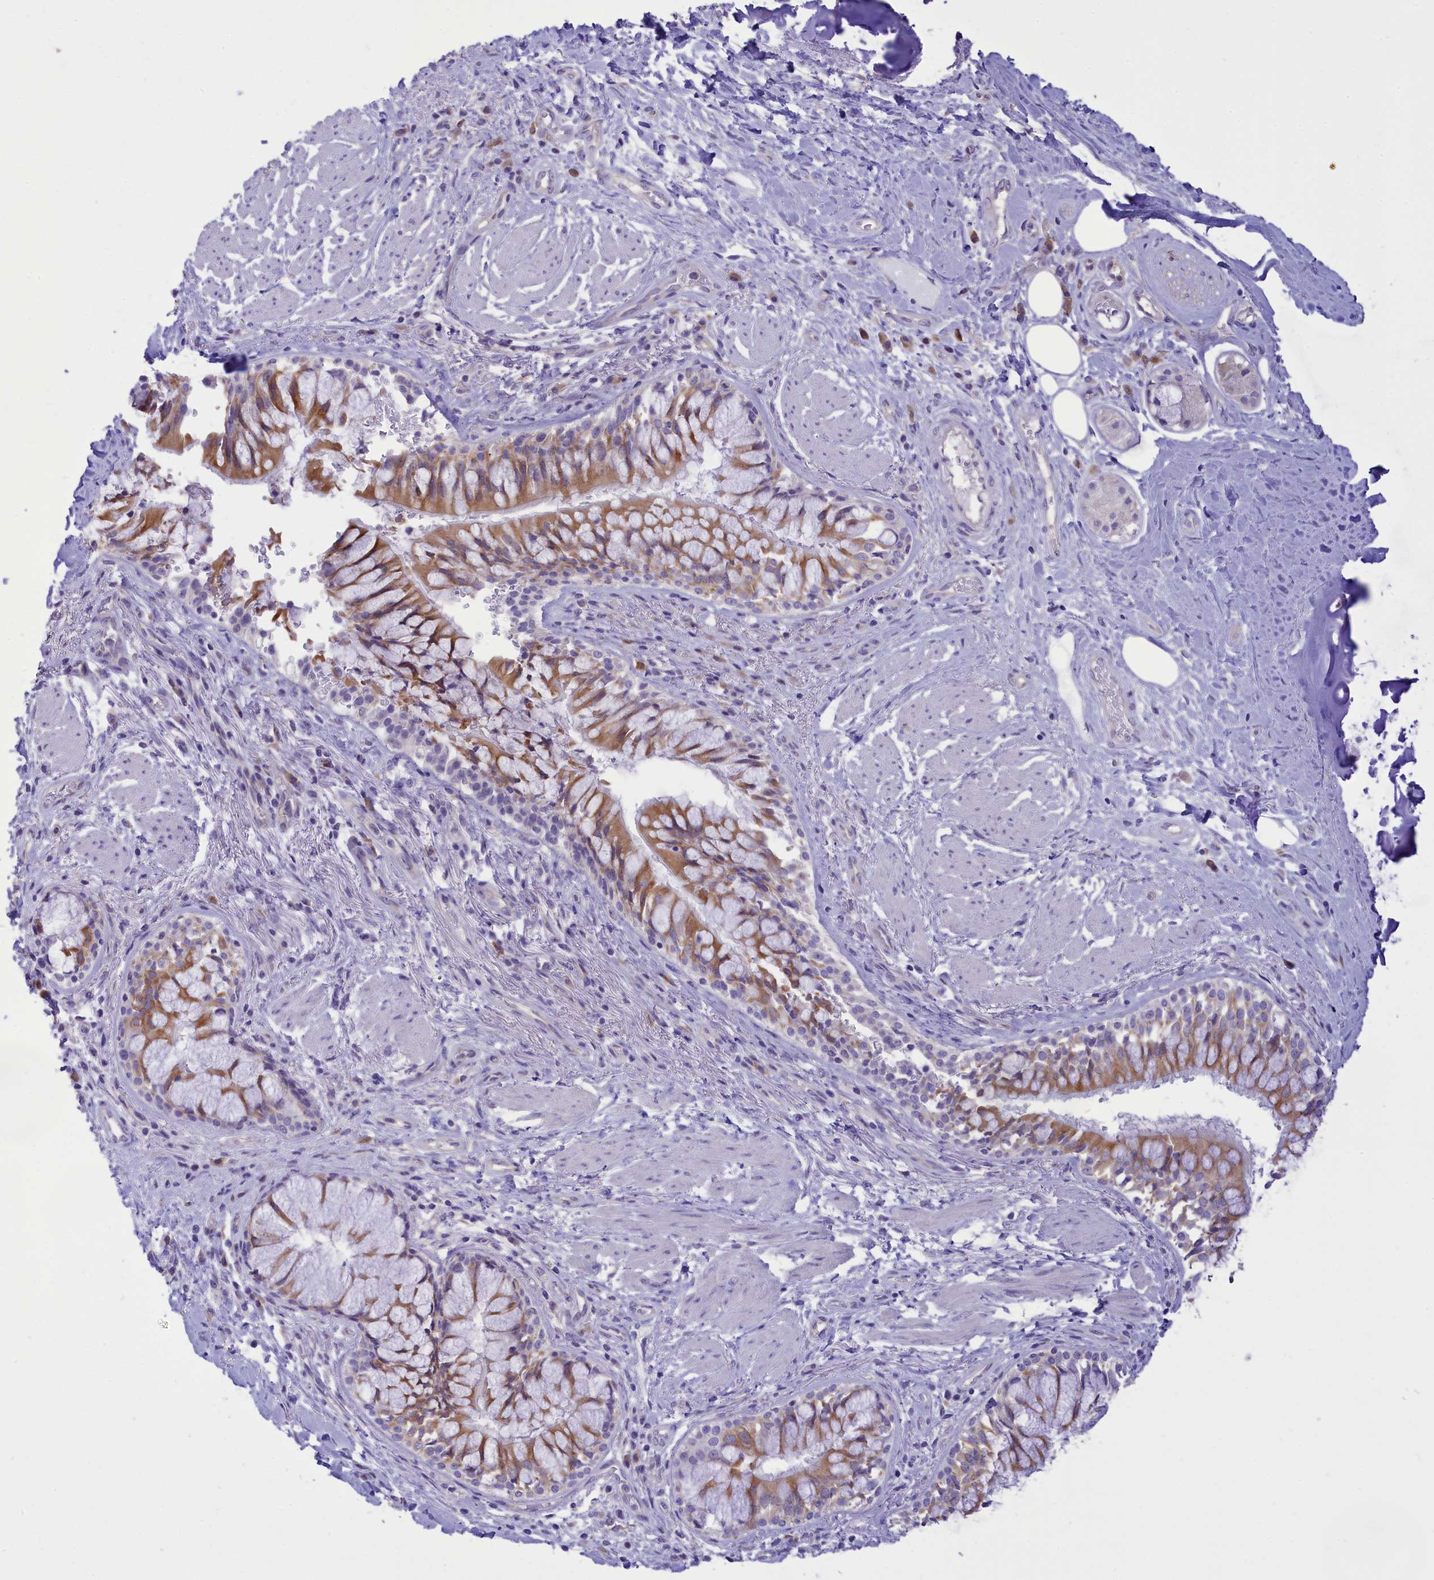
{"staining": {"intensity": "negative", "quantity": "none", "location": "none"}, "tissue": "soft tissue", "cell_type": "Fibroblasts", "image_type": "normal", "snomed": [{"axis": "morphology", "description": "Normal tissue, NOS"}, {"axis": "morphology", "description": "Squamous cell carcinoma, NOS"}, {"axis": "topography", "description": "Bronchus"}, {"axis": "topography", "description": "Lung"}], "caption": "DAB (3,3'-diaminobenzidine) immunohistochemical staining of normal human soft tissue exhibits no significant staining in fibroblasts.", "gene": "DCAF16", "patient": {"sex": "male", "age": 64}}